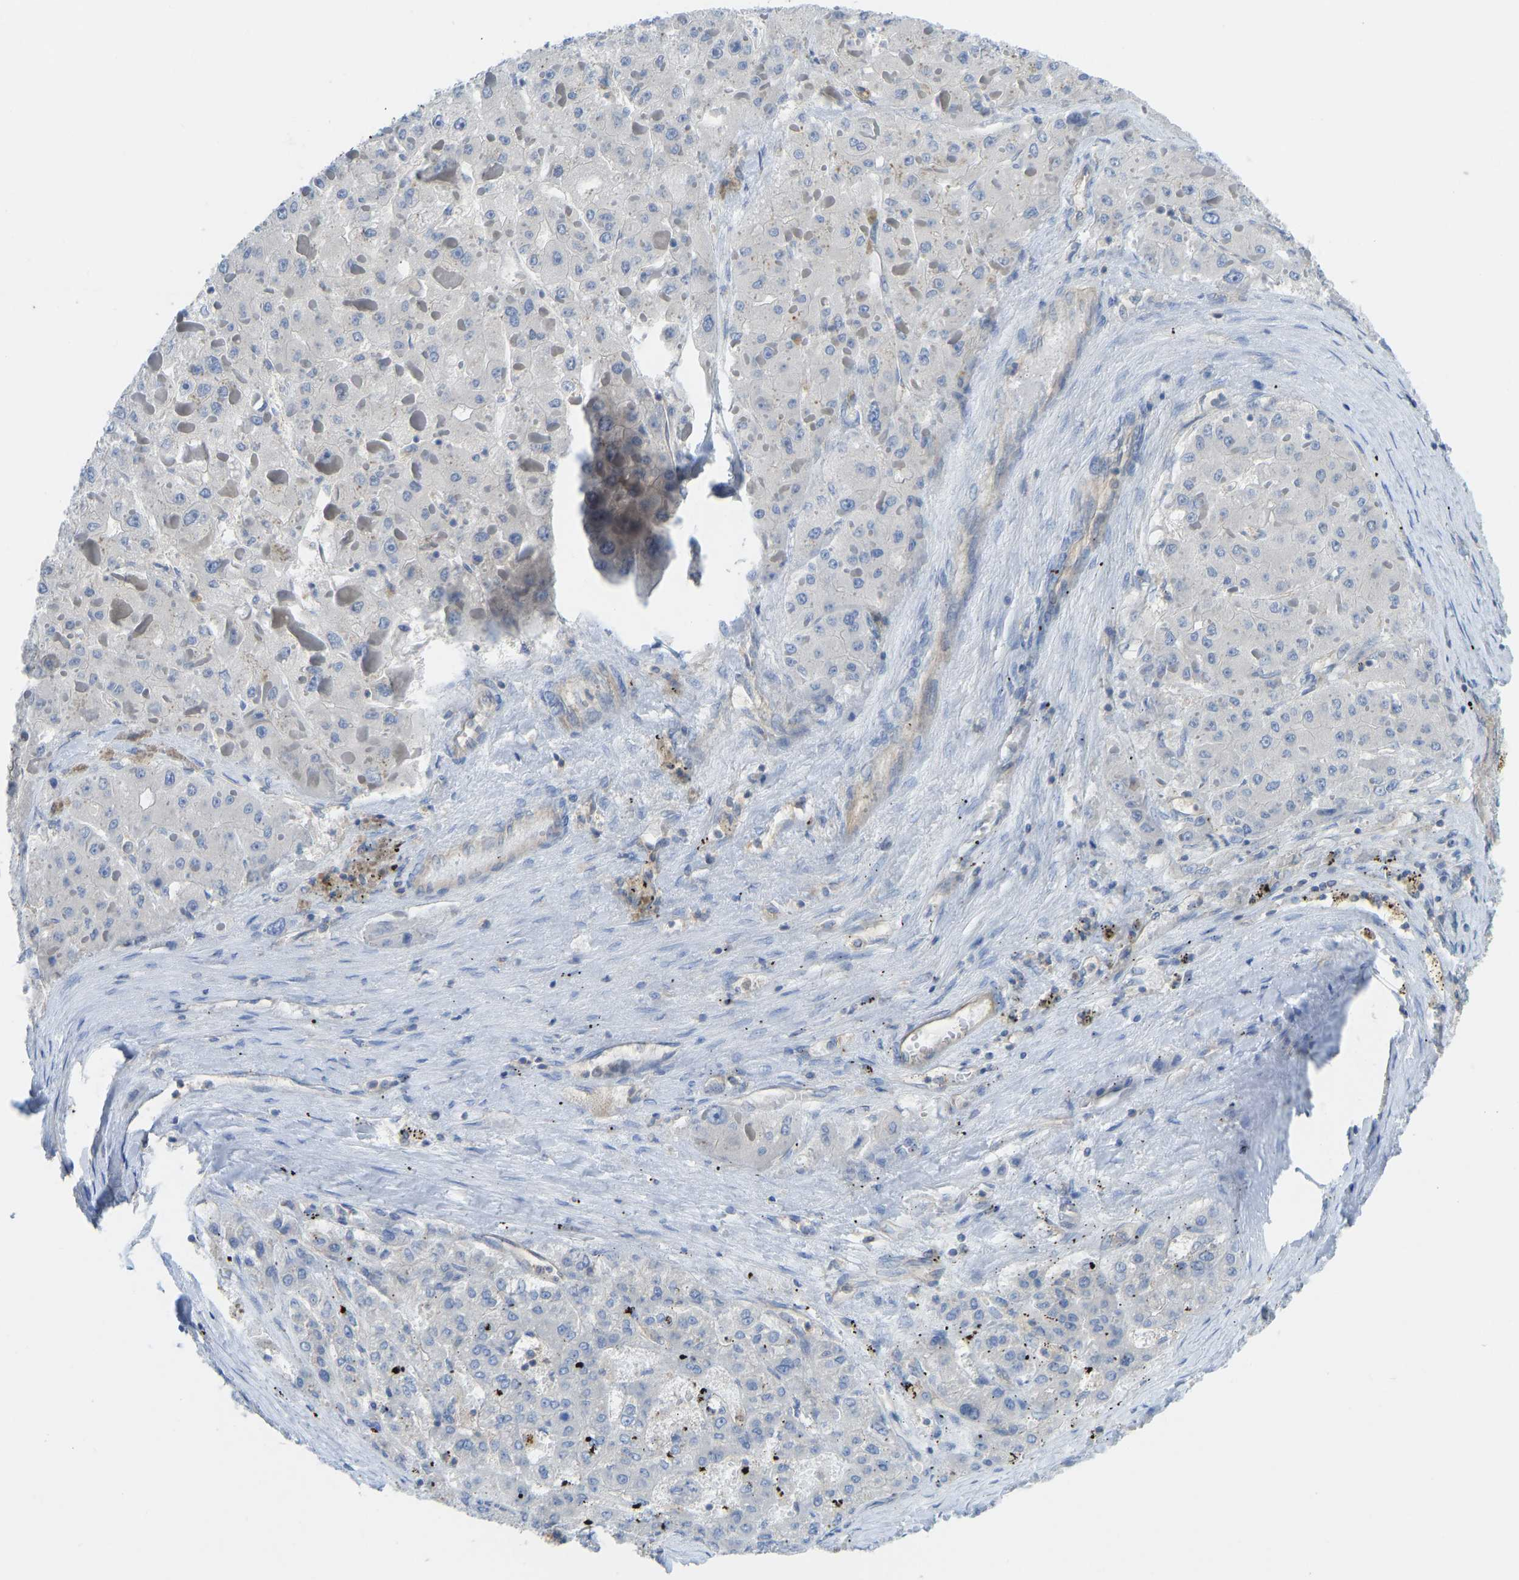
{"staining": {"intensity": "negative", "quantity": "none", "location": "none"}, "tissue": "liver cancer", "cell_type": "Tumor cells", "image_type": "cancer", "snomed": [{"axis": "morphology", "description": "Carcinoma, Hepatocellular, NOS"}, {"axis": "topography", "description": "Liver"}], "caption": "An image of liver cancer stained for a protein demonstrates no brown staining in tumor cells.", "gene": "PPP3CA", "patient": {"sex": "female", "age": 73}}